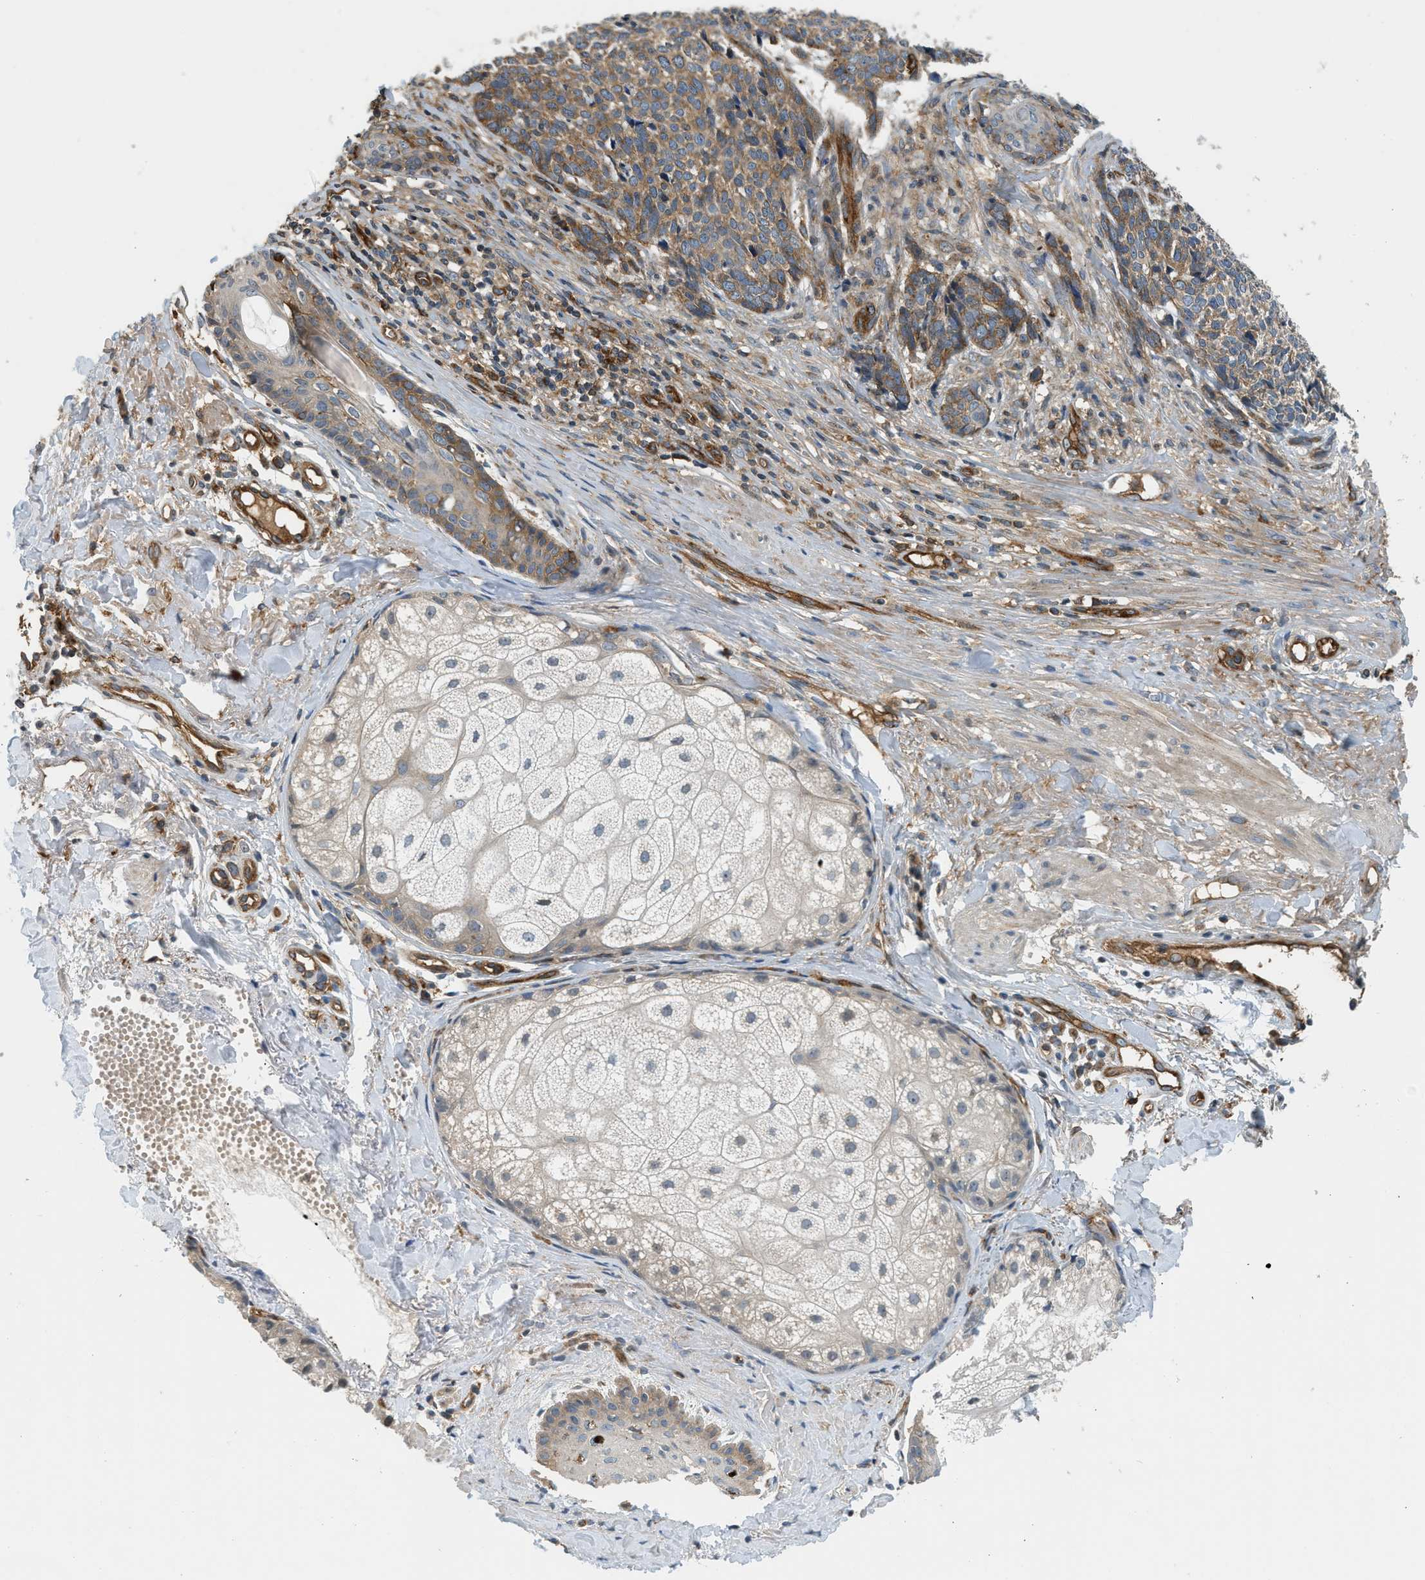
{"staining": {"intensity": "moderate", "quantity": ">75%", "location": "cytoplasmic/membranous"}, "tissue": "skin cancer", "cell_type": "Tumor cells", "image_type": "cancer", "snomed": [{"axis": "morphology", "description": "Basal cell carcinoma"}, {"axis": "topography", "description": "Skin"}], "caption": "Protein expression analysis of human skin cancer (basal cell carcinoma) reveals moderate cytoplasmic/membranous staining in about >75% of tumor cells.", "gene": "HIP1", "patient": {"sex": "male", "age": 84}}